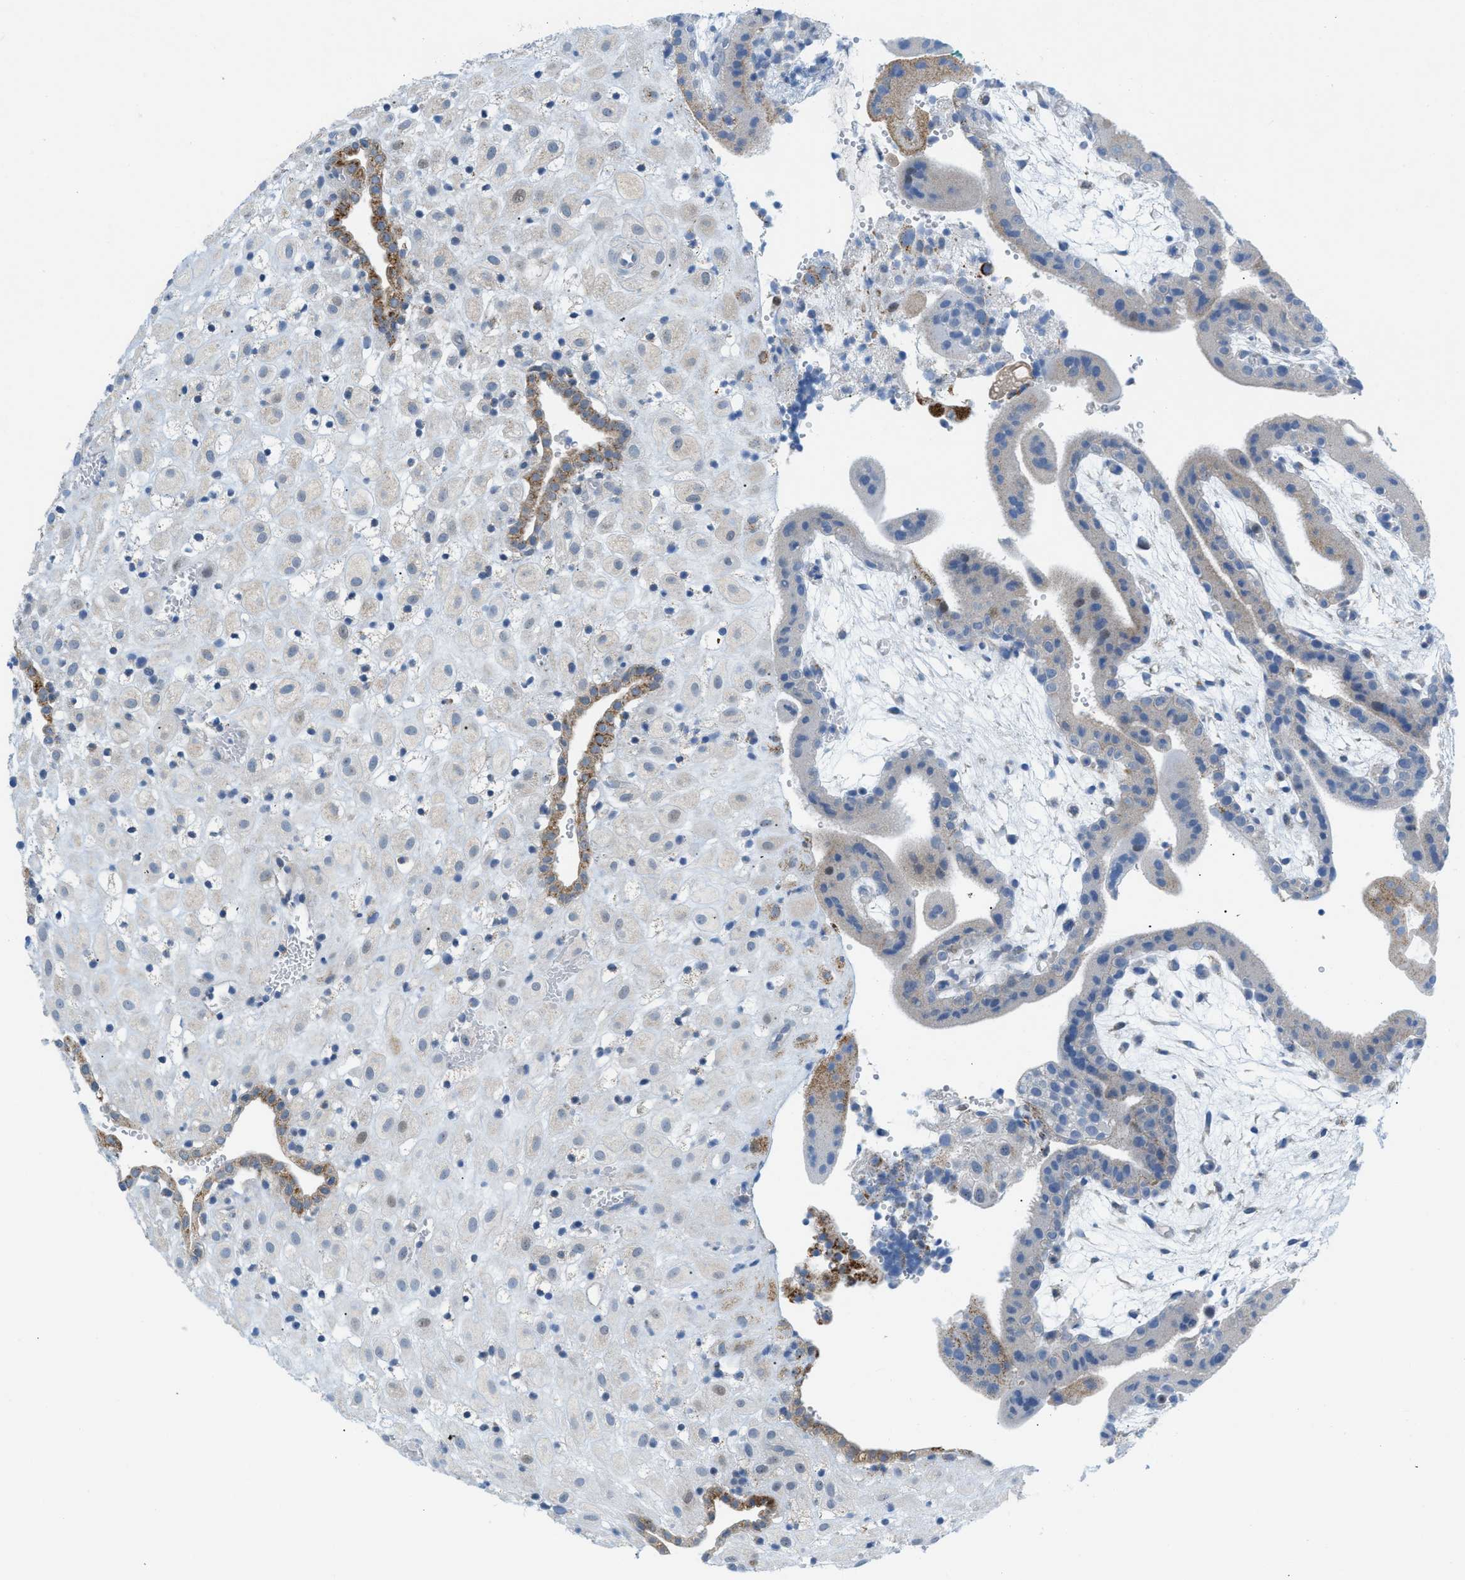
{"staining": {"intensity": "weak", "quantity": "<25%", "location": "cytoplasmic/membranous"}, "tissue": "placenta", "cell_type": "Decidual cells", "image_type": "normal", "snomed": [{"axis": "morphology", "description": "Normal tissue, NOS"}, {"axis": "topography", "description": "Placenta"}], "caption": "Immunohistochemistry photomicrograph of benign human placenta stained for a protein (brown), which reveals no staining in decidual cells. (Stains: DAB (3,3'-diaminobenzidine) immunohistochemistry (IHC) with hematoxylin counter stain, Microscopy: brightfield microscopy at high magnification).", "gene": "RBBP9", "patient": {"sex": "female", "age": 18}}